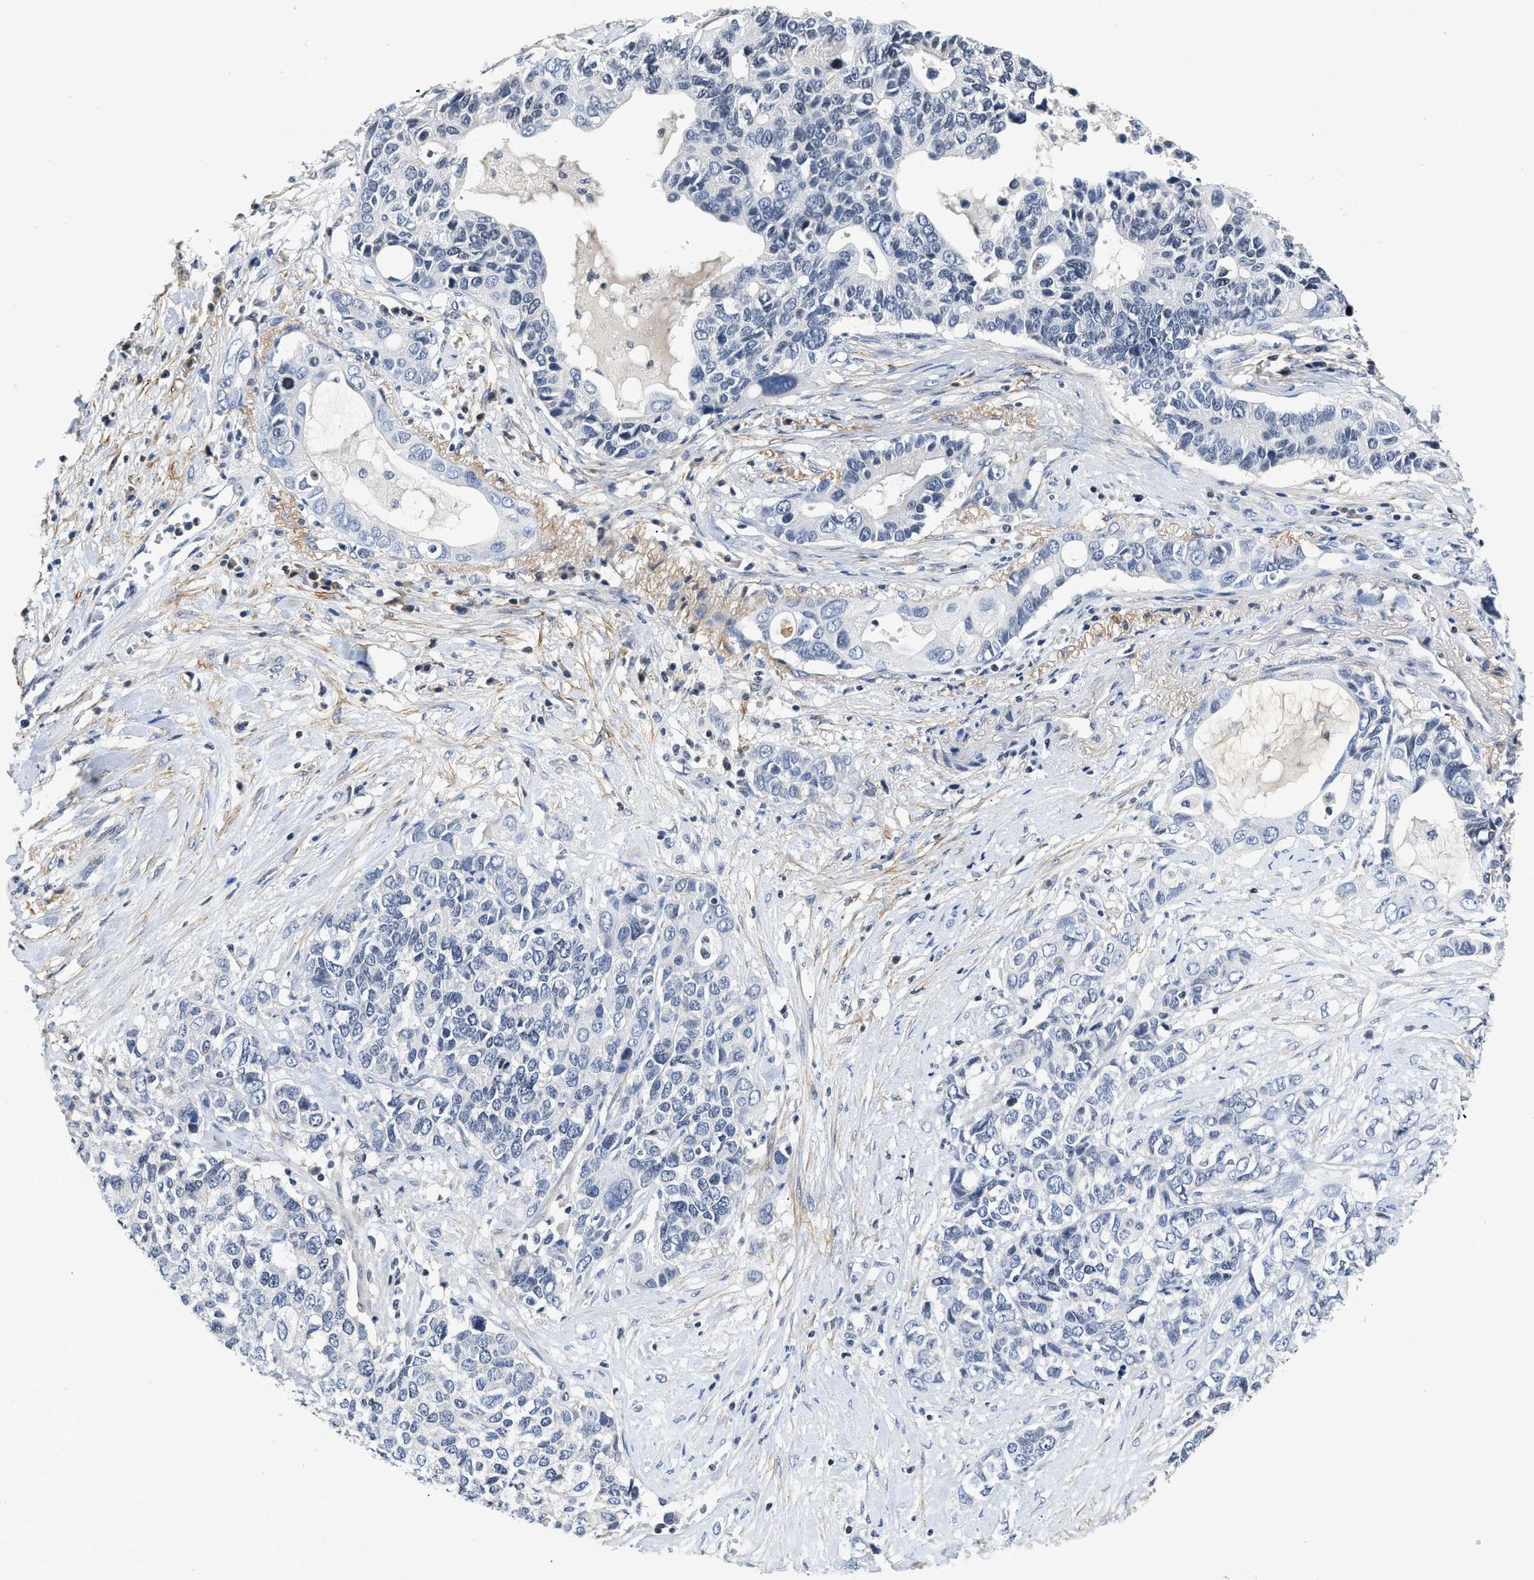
{"staining": {"intensity": "negative", "quantity": "none", "location": "none"}, "tissue": "pancreatic cancer", "cell_type": "Tumor cells", "image_type": "cancer", "snomed": [{"axis": "morphology", "description": "Adenocarcinoma, NOS"}, {"axis": "topography", "description": "Pancreas"}], "caption": "Pancreatic adenocarcinoma stained for a protein using IHC reveals no staining tumor cells.", "gene": "FBLN2", "patient": {"sex": "female", "age": 56}}